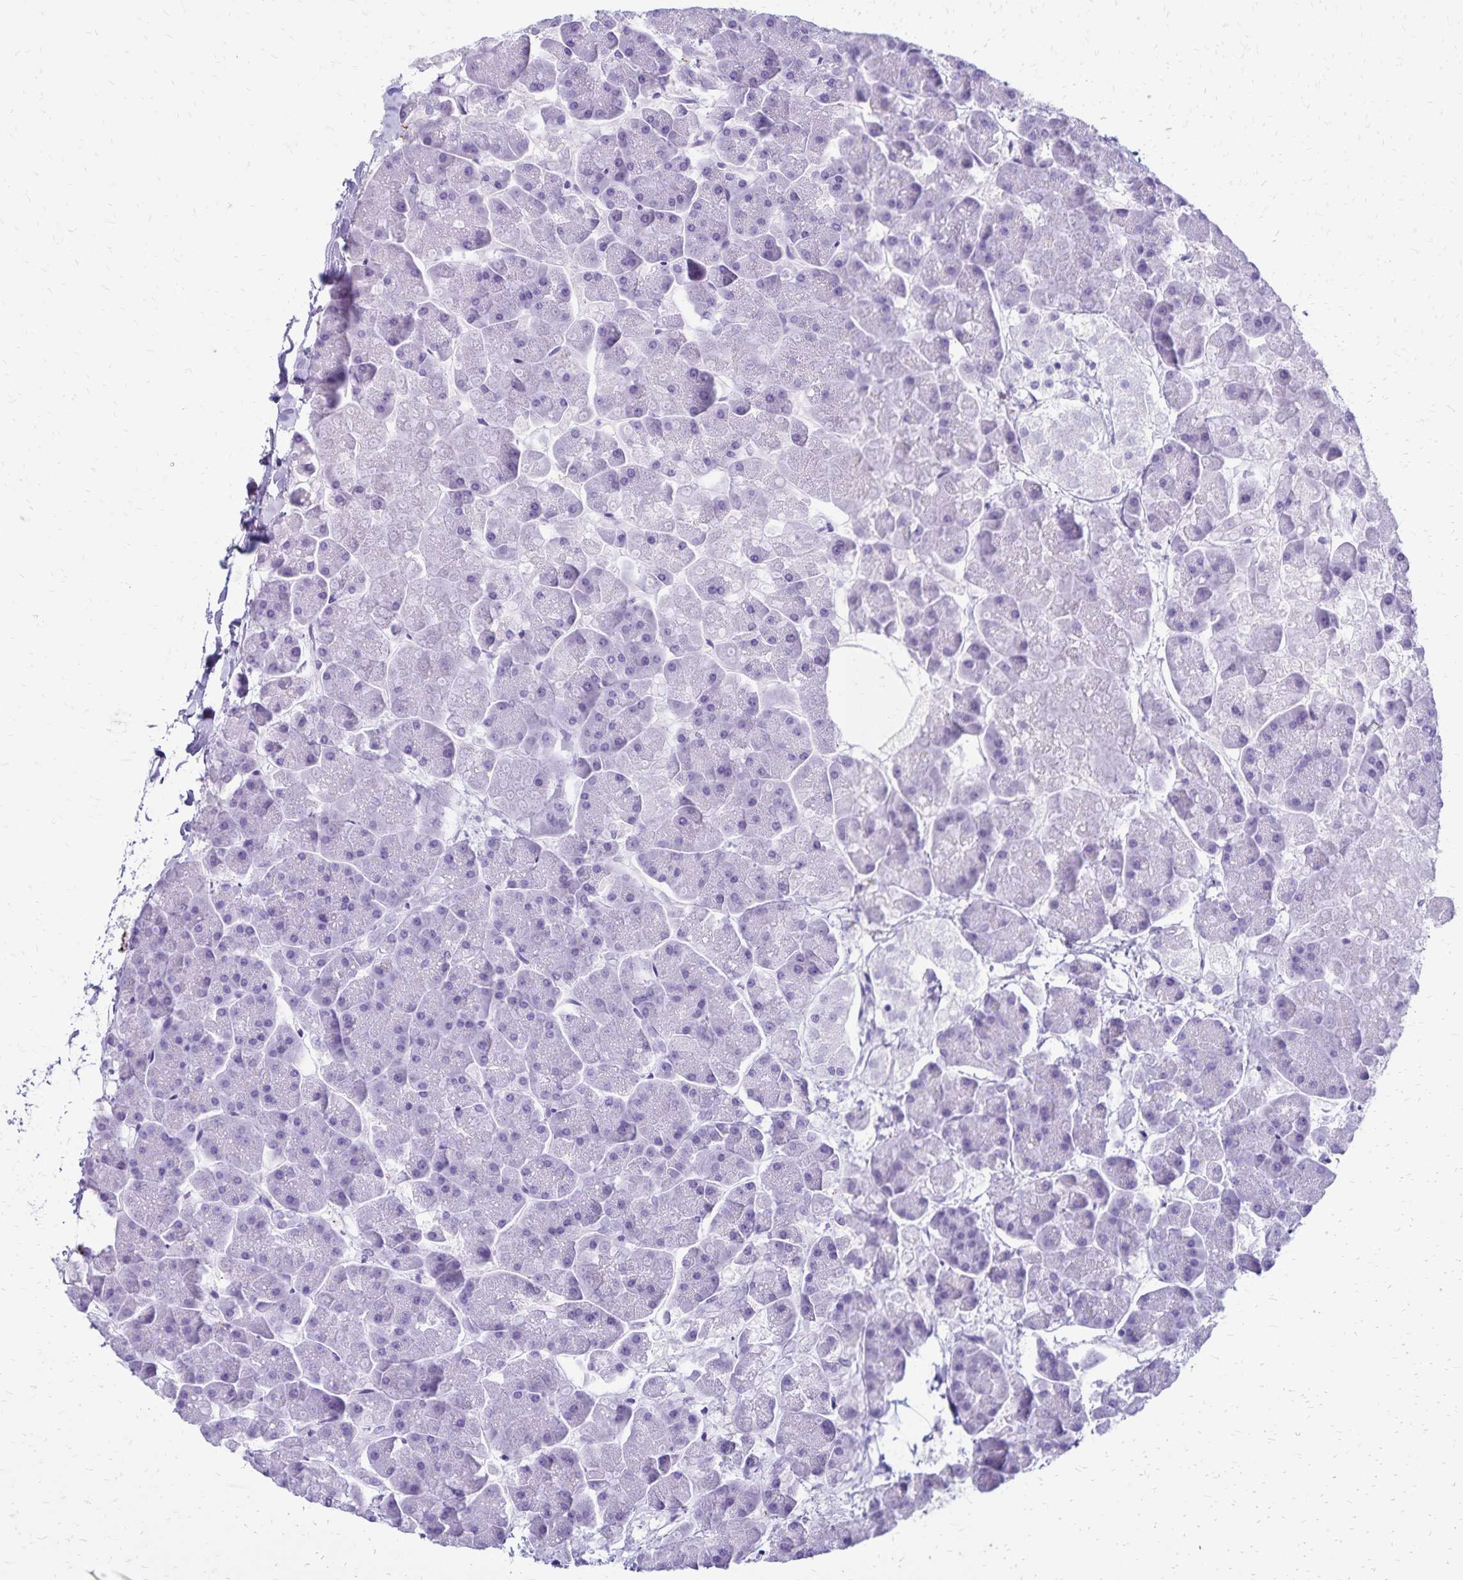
{"staining": {"intensity": "negative", "quantity": "none", "location": "none"}, "tissue": "pancreas", "cell_type": "Exocrine glandular cells", "image_type": "normal", "snomed": [{"axis": "morphology", "description": "Normal tissue, NOS"}, {"axis": "topography", "description": "Pancreas"}, {"axis": "topography", "description": "Peripheral nerve tissue"}], "caption": "IHC of benign human pancreas demonstrates no positivity in exocrine glandular cells.", "gene": "CD27", "patient": {"sex": "male", "age": 54}}